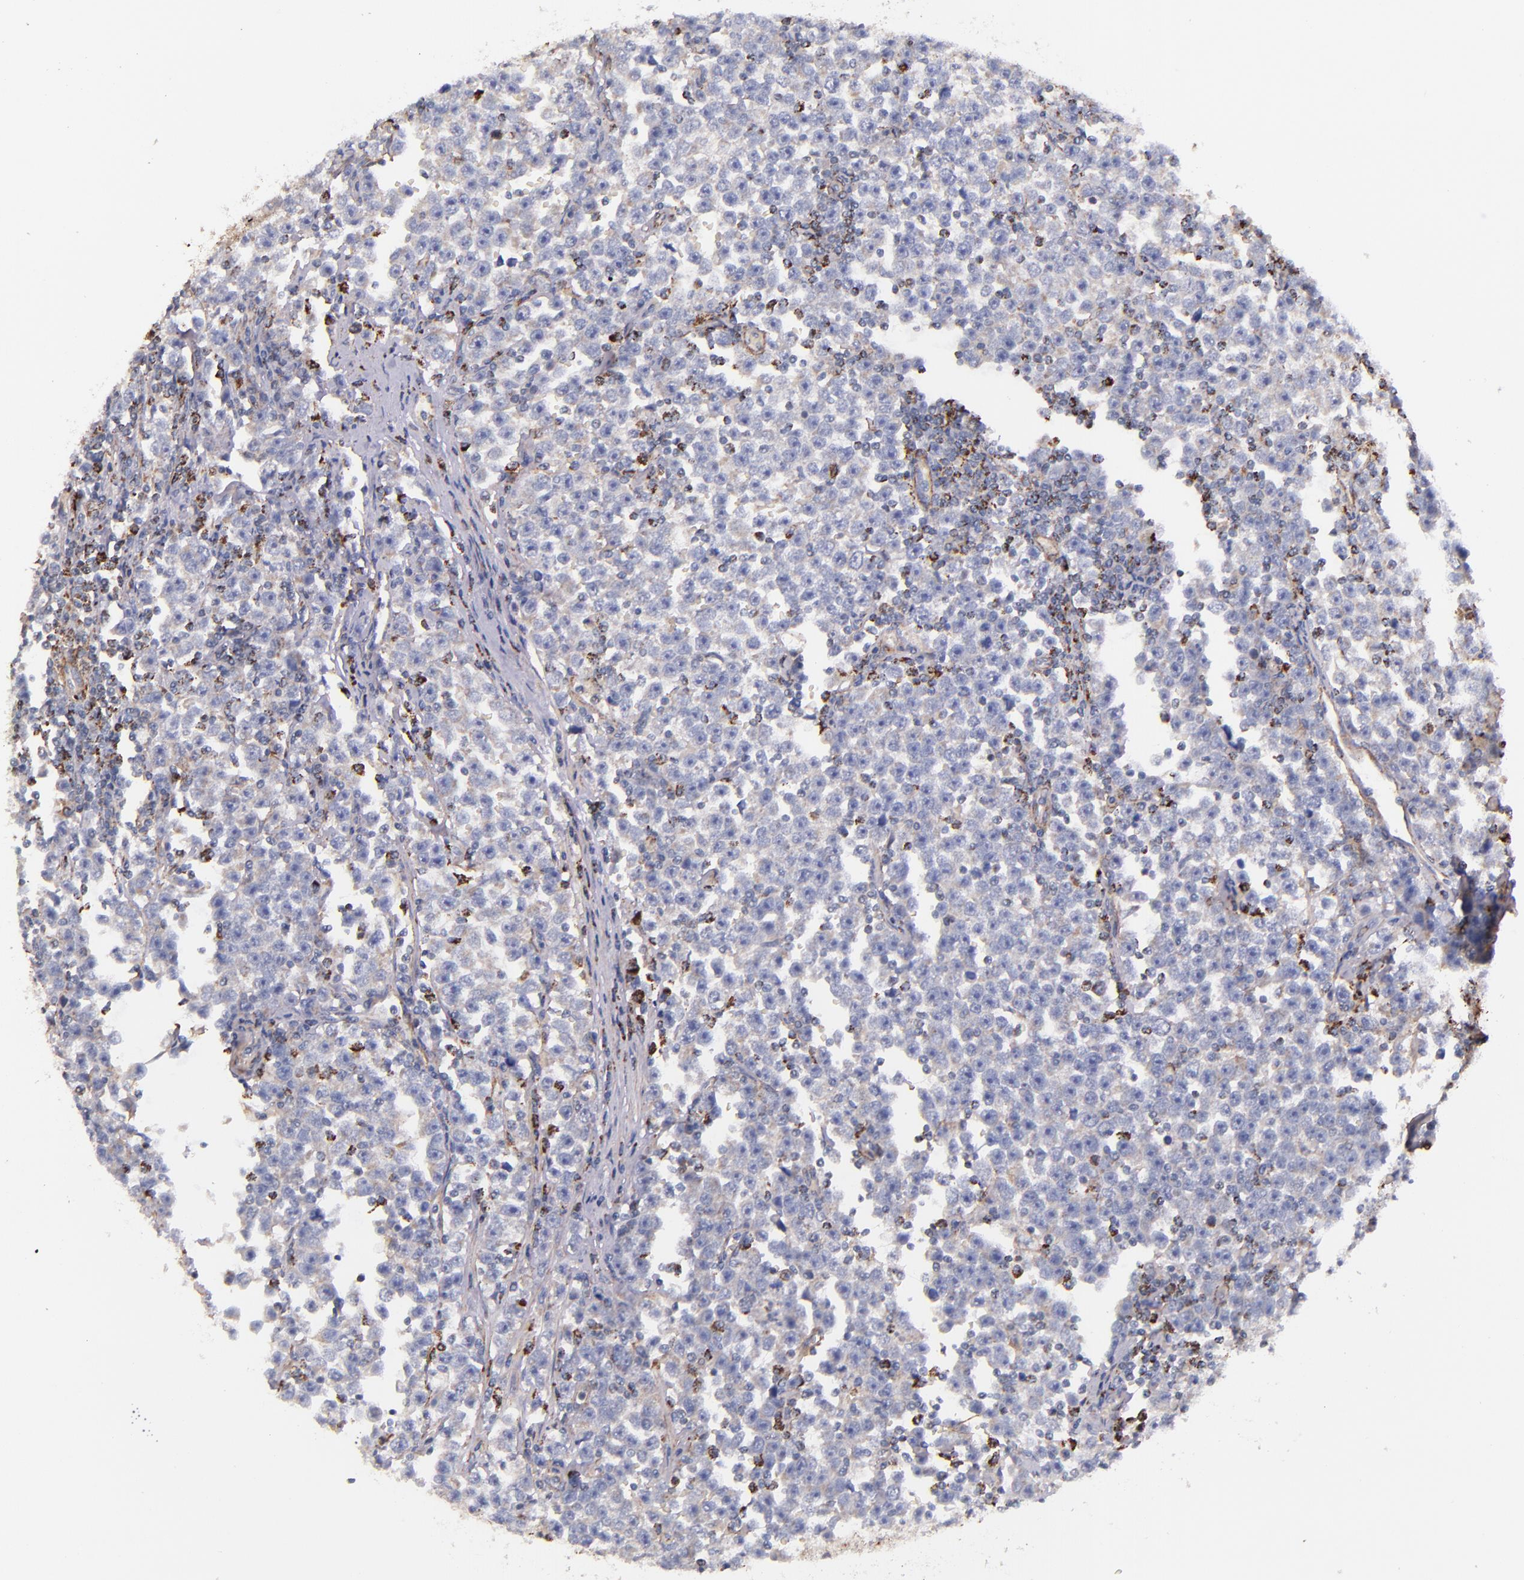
{"staining": {"intensity": "negative", "quantity": "none", "location": "none"}, "tissue": "testis cancer", "cell_type": "Tumor cells", "image_type": "cancer", "snomed": [{"axis": "morphology", "description": "Seminoma, NOS"}, {"axis": "topography", "description": "Testis"}], "caption": "Immunohistochemical staining of testis cancer (seminoma) displays no significant staining in tumor cells.", "gene": "IDH3G", "patient": {"sex": "male", "age": 43}}